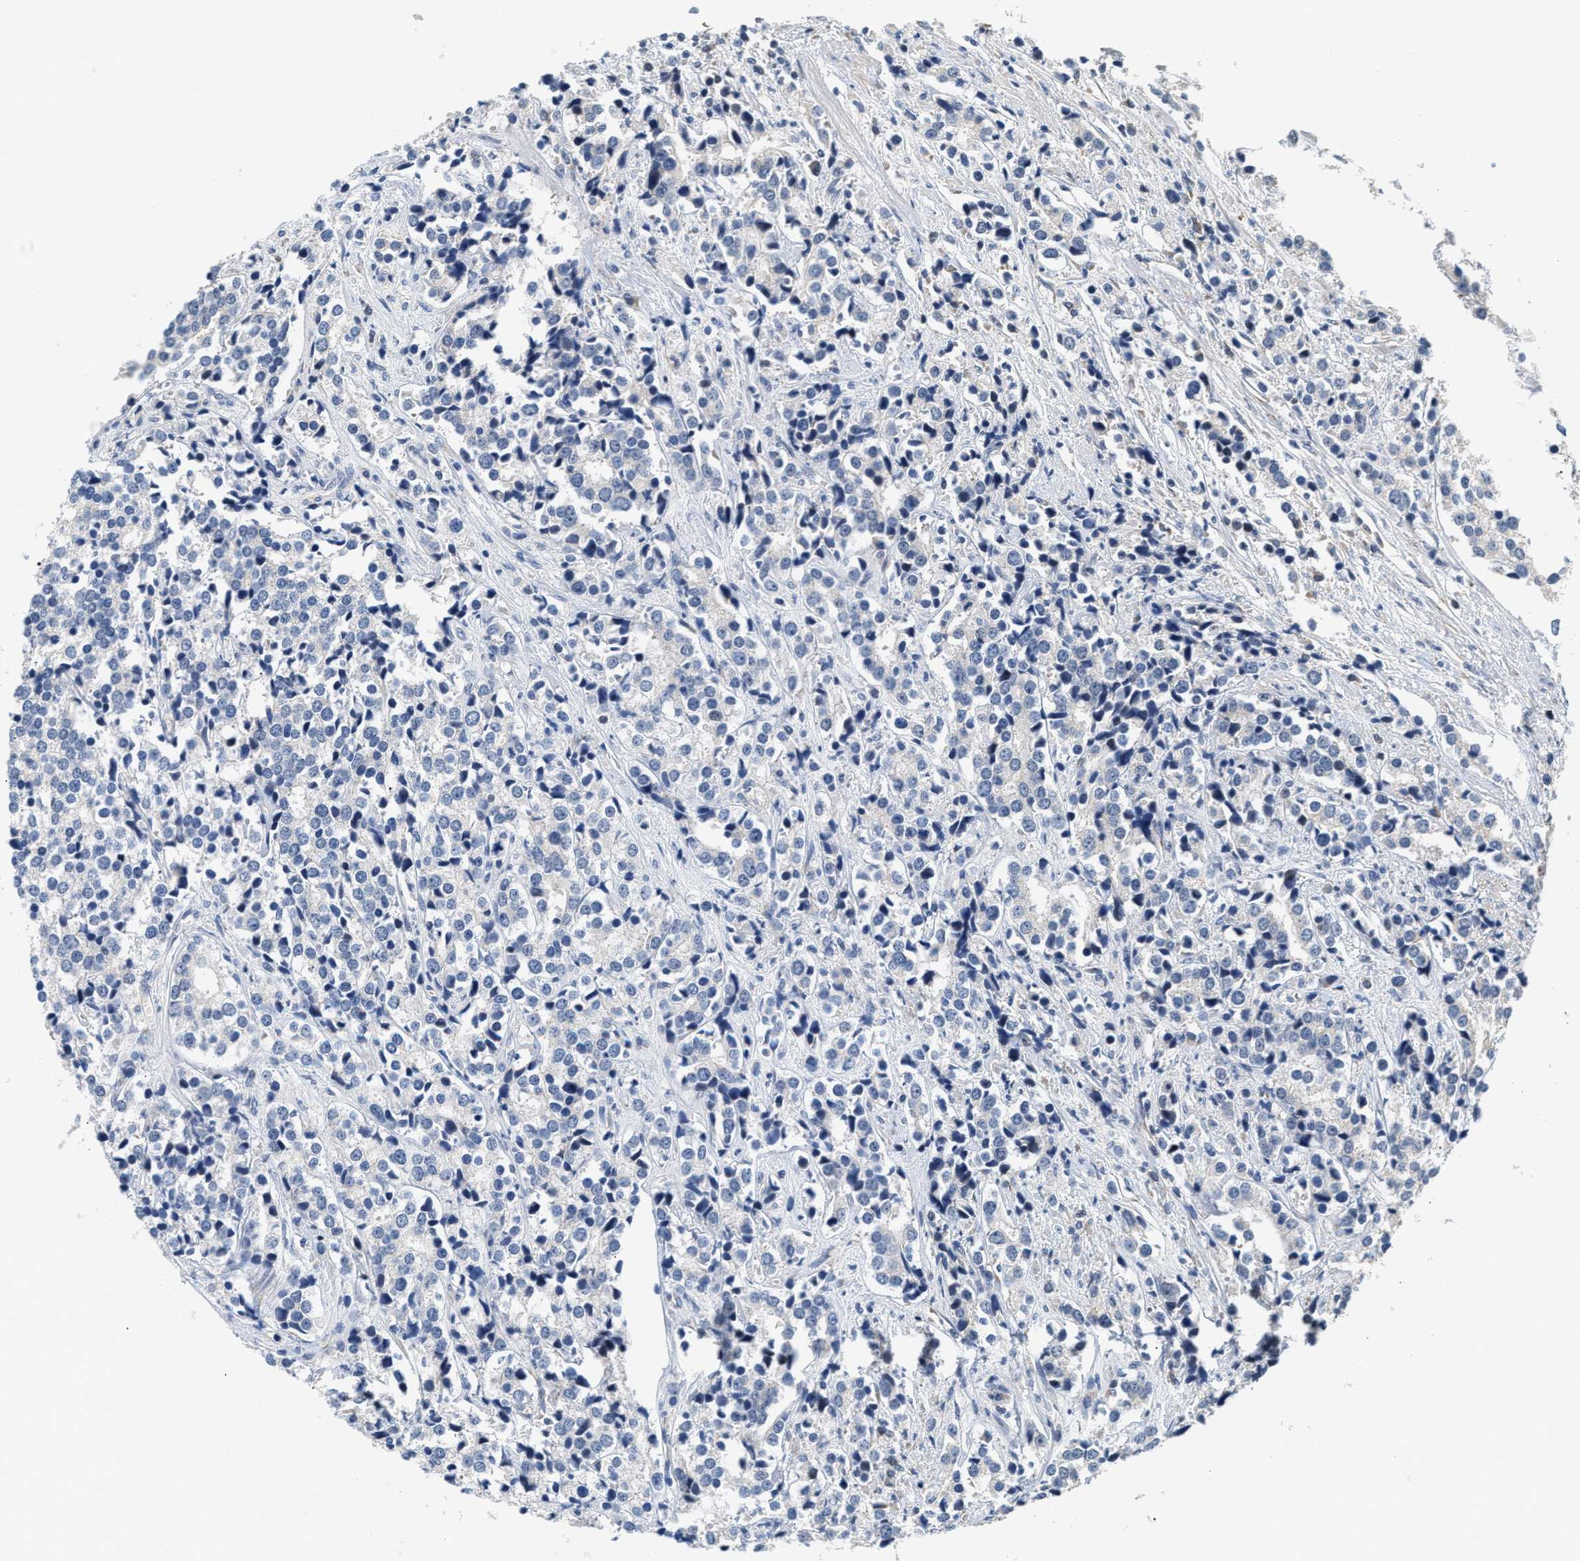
{"staining": {"intensity": "negative", "quantity": "none", "location": "none"}, "tissue": "prostate cancer", "cell_type": "Tumor cells", "image_type": "cancer", "snomed": [{"axis": "morphology", "description": "Adenocarcinoma, High grade"}, {"axis": "topography", "description": "Prostate"}], "caption": "An image of human prostate cancer (adenocarcinoma (high-grade)) is negative for staining in tumor cells. (DAB immunohistochemistry visualized using brightfield microscopy, high magnification).", "gene": "TNIP2", "patient": {"sex": "male", "age": 71}}